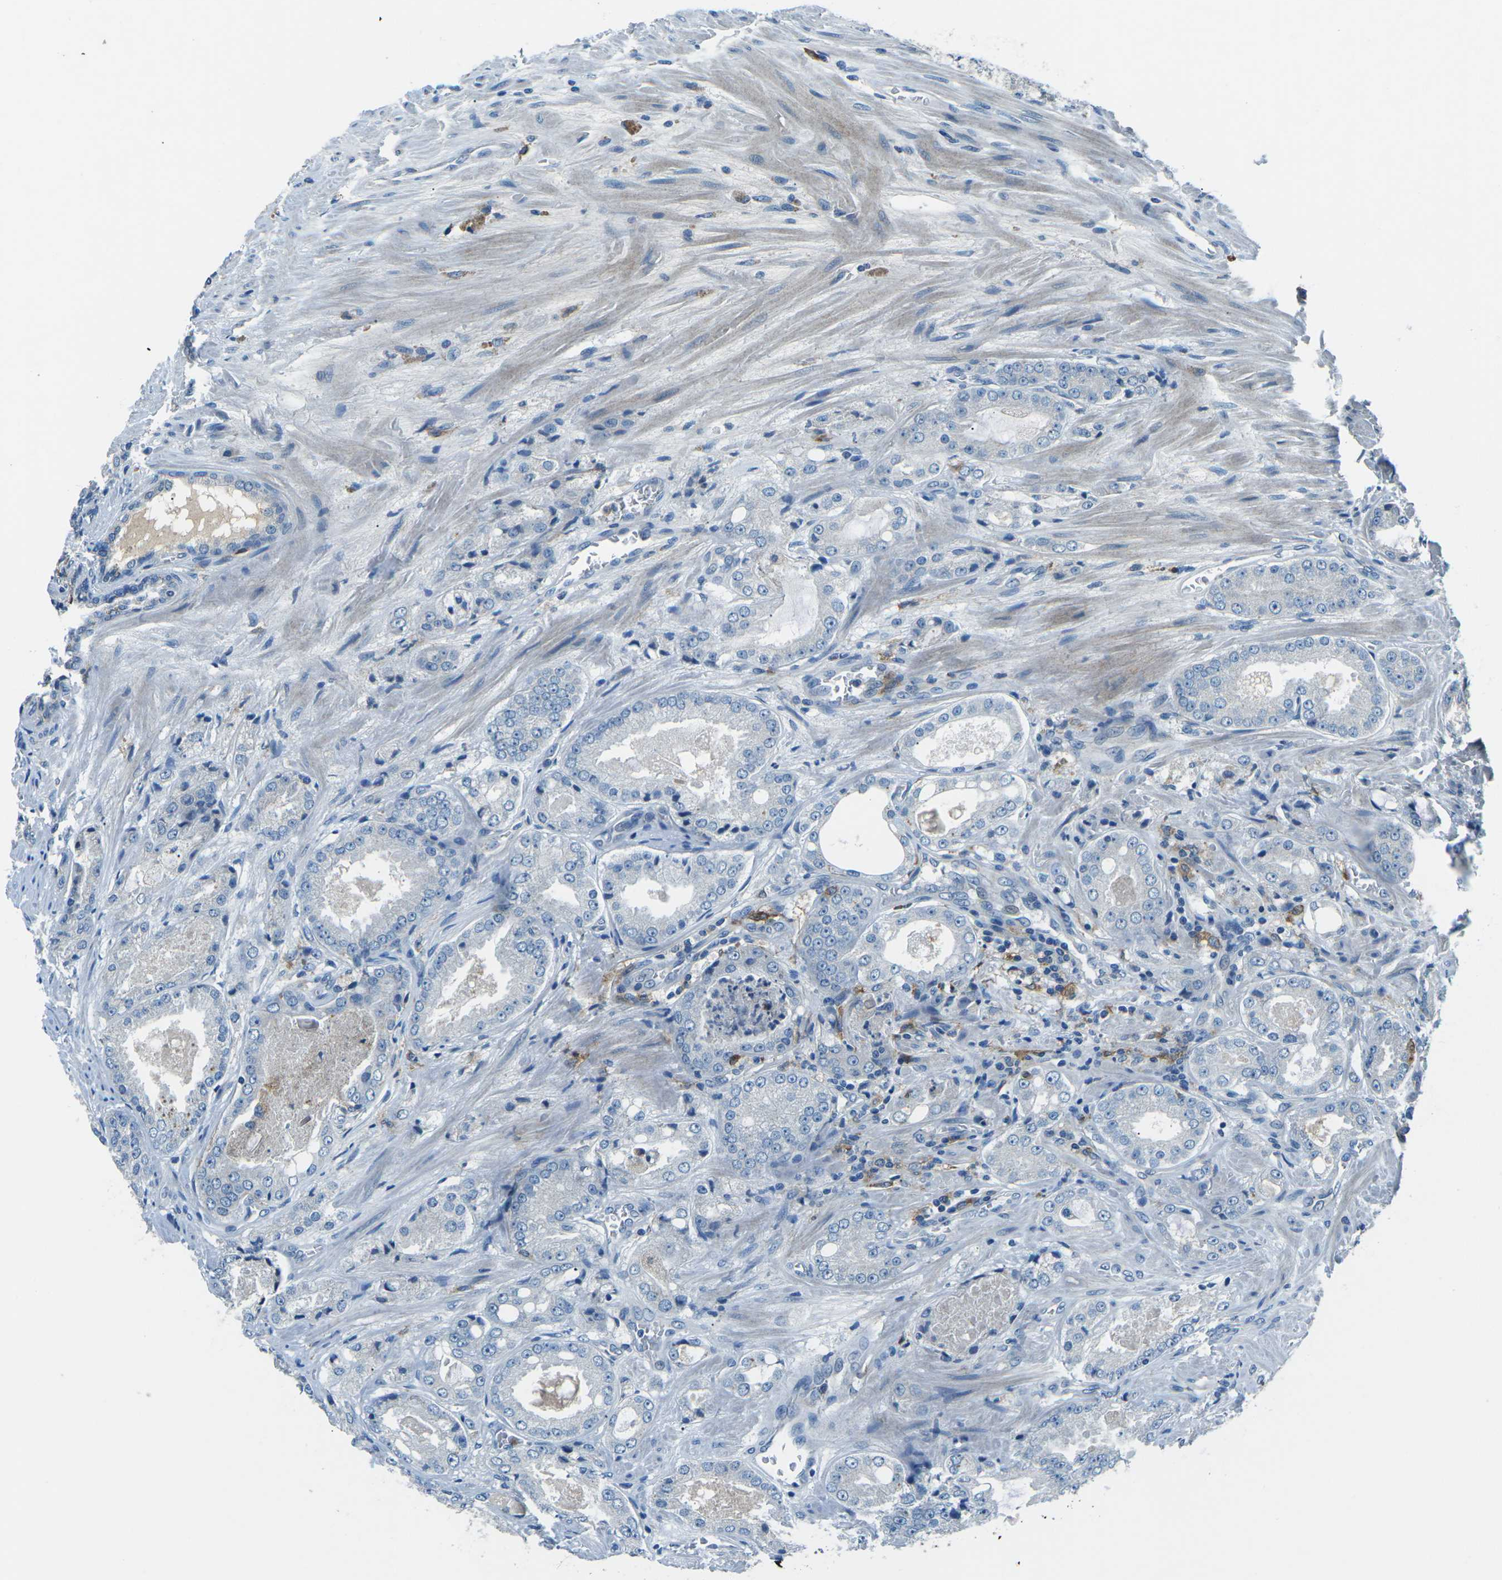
{"staining": {"intensity": "negative", "quantity": "none", "location": "none"}, "tissue": "prostate cancer", "cell_type": "Tumor cells", "image_type": "cancer", "snomed": [{"axis": "morphology", "description": "Adenocarcinoma, High grade"}, {"axis": "topography", "description": "Prostate"}], "caption": "Micrograph shows no protein positivity in tumor cells of prostate cancer (high-grade adenocarcinoma) tissue.", "gene": "CD1D", "patient": {"sex": "male", "age": 65}}